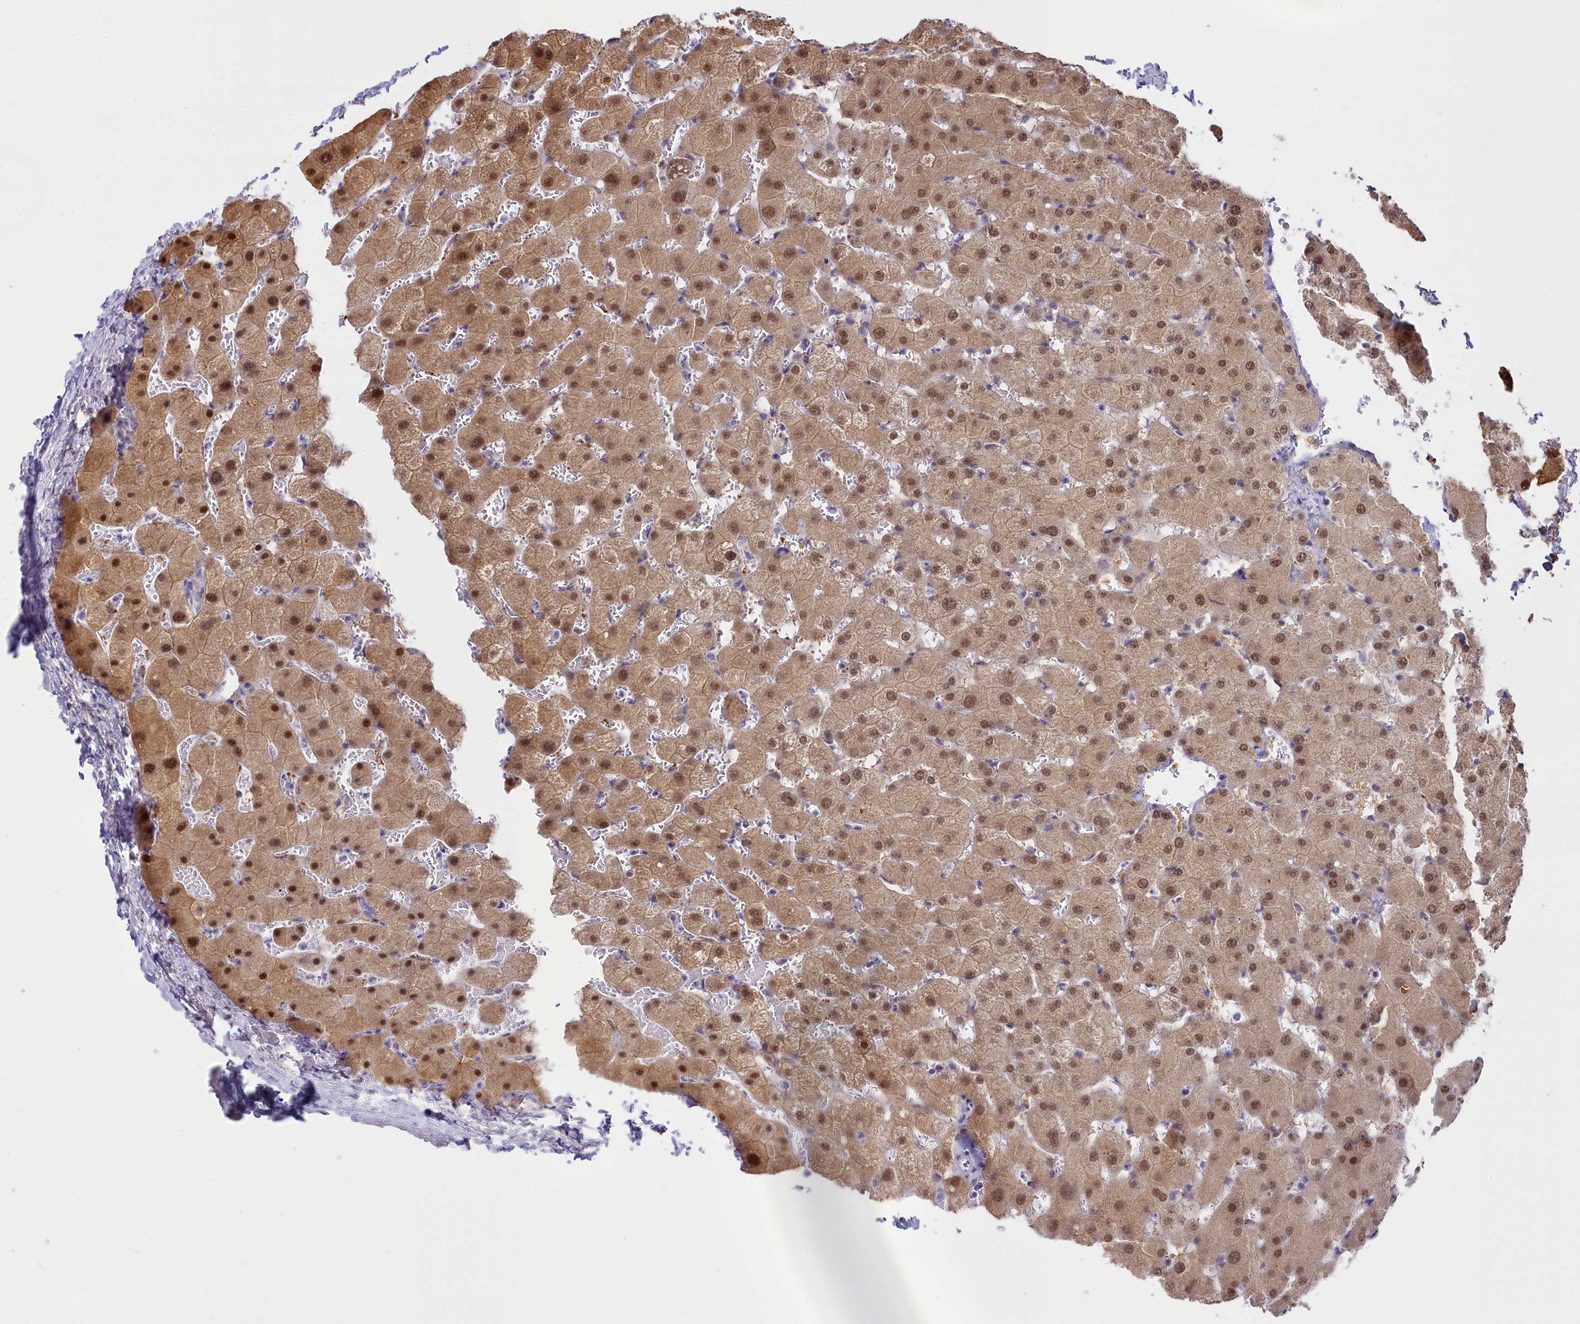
{"staining": {"intensity": "weak", "quantity": "<25%", "location": "nuclear"}, "tissue": "liver", "cell_type": "Cholangiocytes", "image_type": "normal", "snomed": [{"axis": "morphology", "description": "Normal tissue, NOS"}, {"axis": "topography", "description": "Liver"}], "caption": "High power microscopy photomicrograph of an IHC photomicrograph of benign liver, revealing no significant expression in cholangiocytes. The staining is performed using DAB (3,3'-diaminobenzidine) brown chromogen with nuclei counter-stained in using hematoxylin.", "gene": "RBM12", "patient": {"sex": "female", "age": 63}}